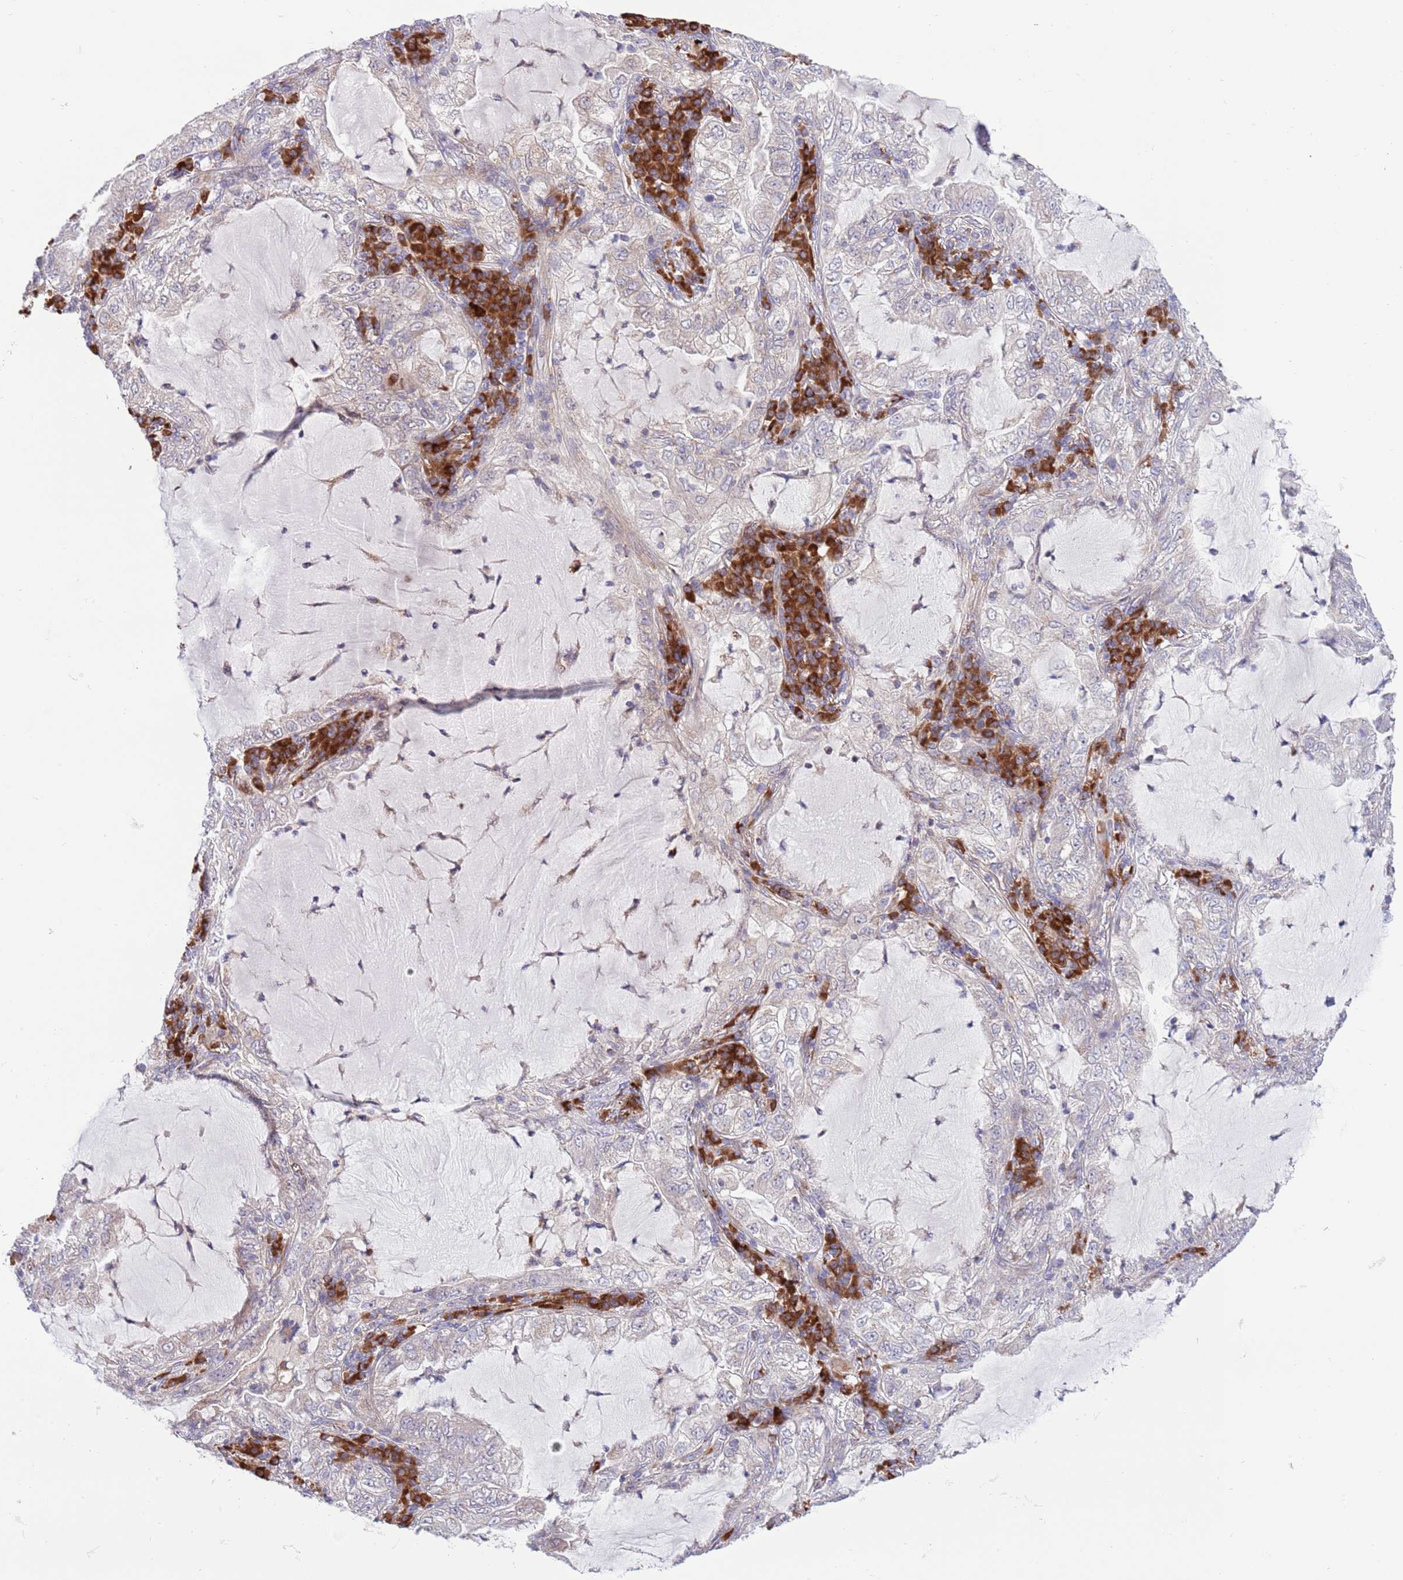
{"staining": {"intensity": "weak", "quantity": "<25%", "location": "cytoplasmic/membranous"}, "tissue": "lung cancer", "cell_type": "Tumor cells", "image_type": "cancer", "snomed": [{"axis": "morphology", "description": "Adenocarcinoma, NOS"}, {"axis": "topography", "description": "Lung"}], "caption": "Immunohistochemistry micrograph of human lung adenocarcinoma stained for a protein (brown), which reveals no staining in tumor cells.", "gene": "DAND5", "patient": {"sex": "female", "age": 73}}